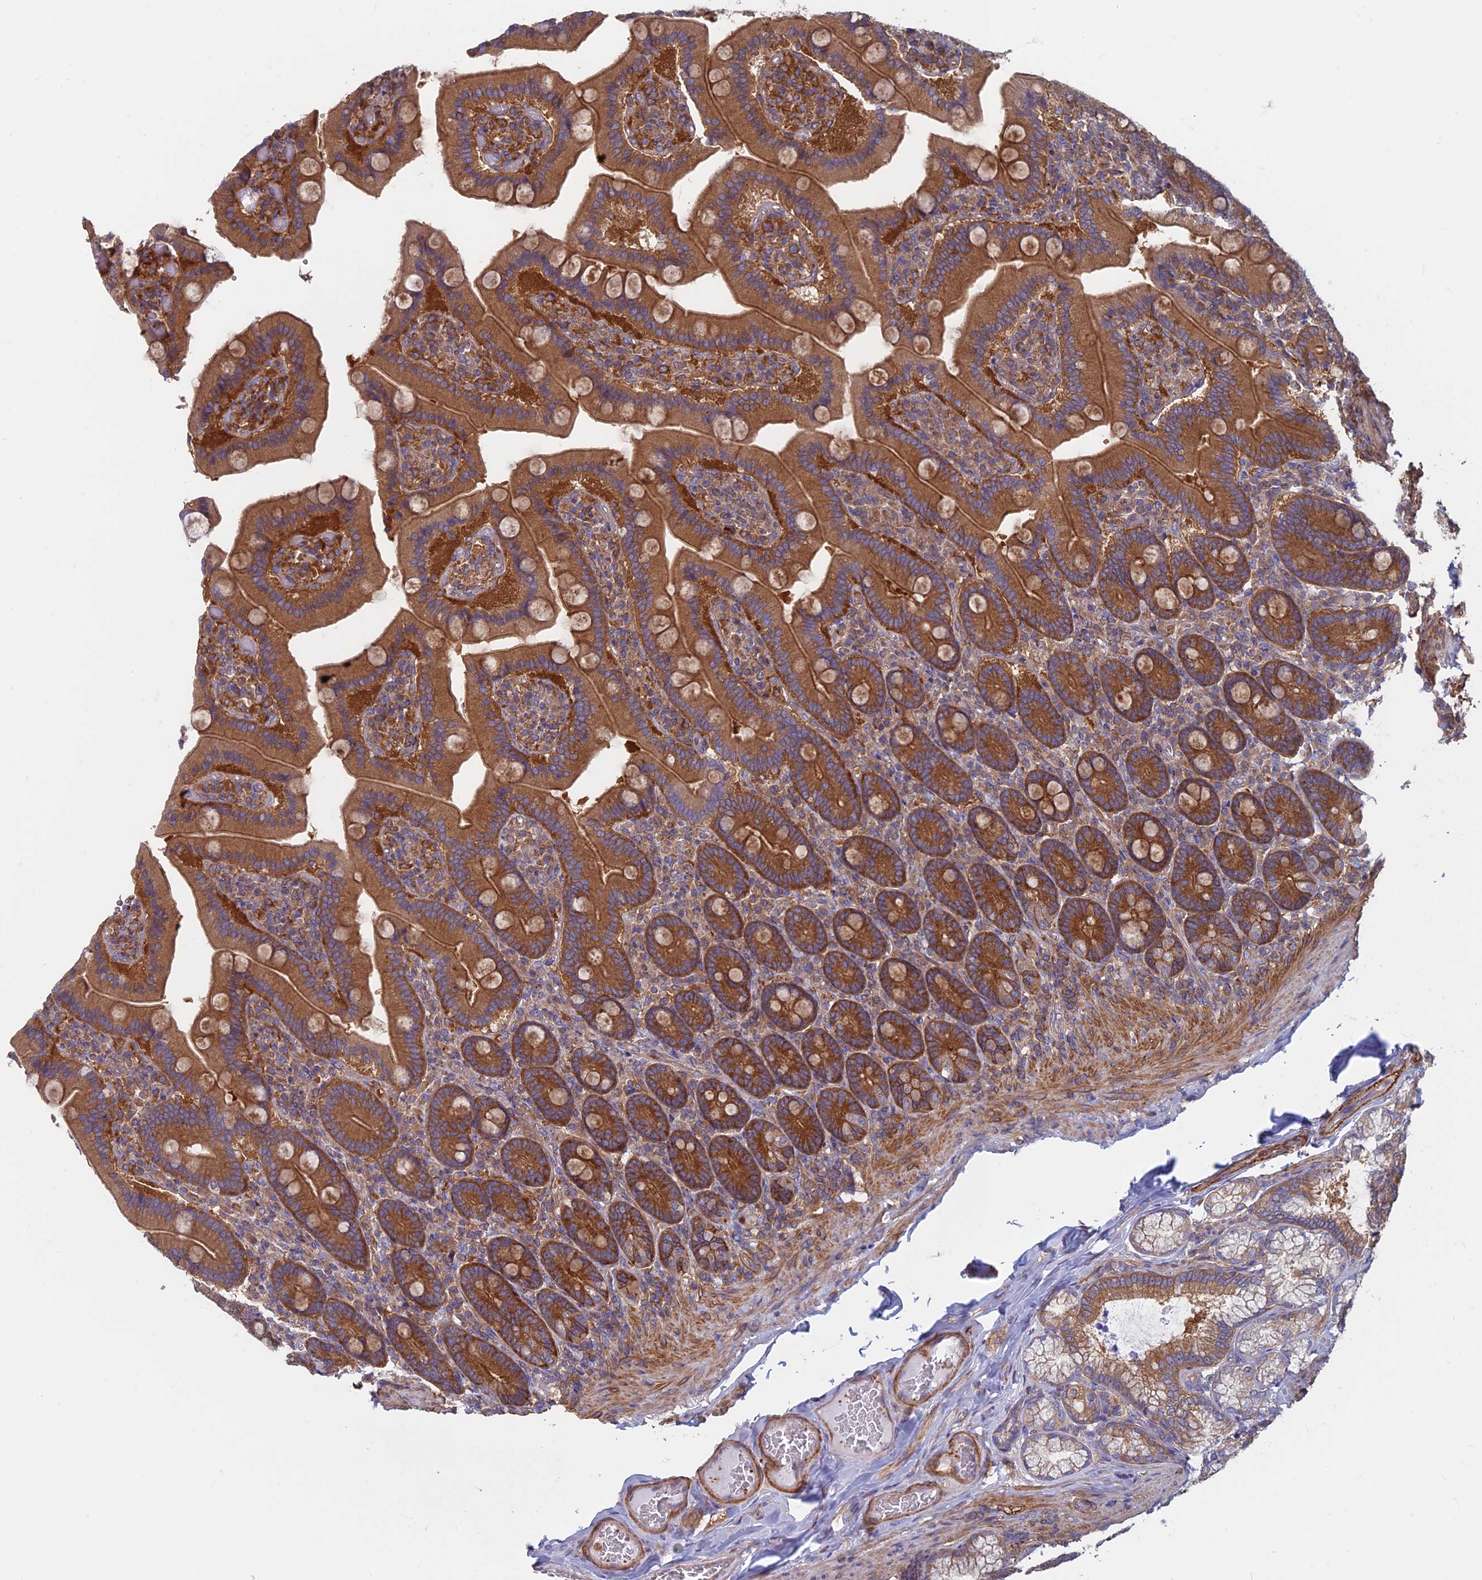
{"staining": {"intensity": "strong", "quantity": ">75%", "location": "cytoplasmic/membranous"}, "tissue": "duodenum", "cell_type": "Glandular cells", "image_type": "normal", "snomed": [{"axis": "morphology", "description": "Normal tissue, NOS"}, {"axis": "topography", "description": "Duodenum"}], "caption": "DAB (3,3'-diaminobenzidine) immunohistochemical staining of benign human duodenum exhibits strong cytoplasmic/membranous protein positivity in approximately >75% of glandular cells.", "gene": "DNM1L", "patient": {"sex": "female", "age": 62}}